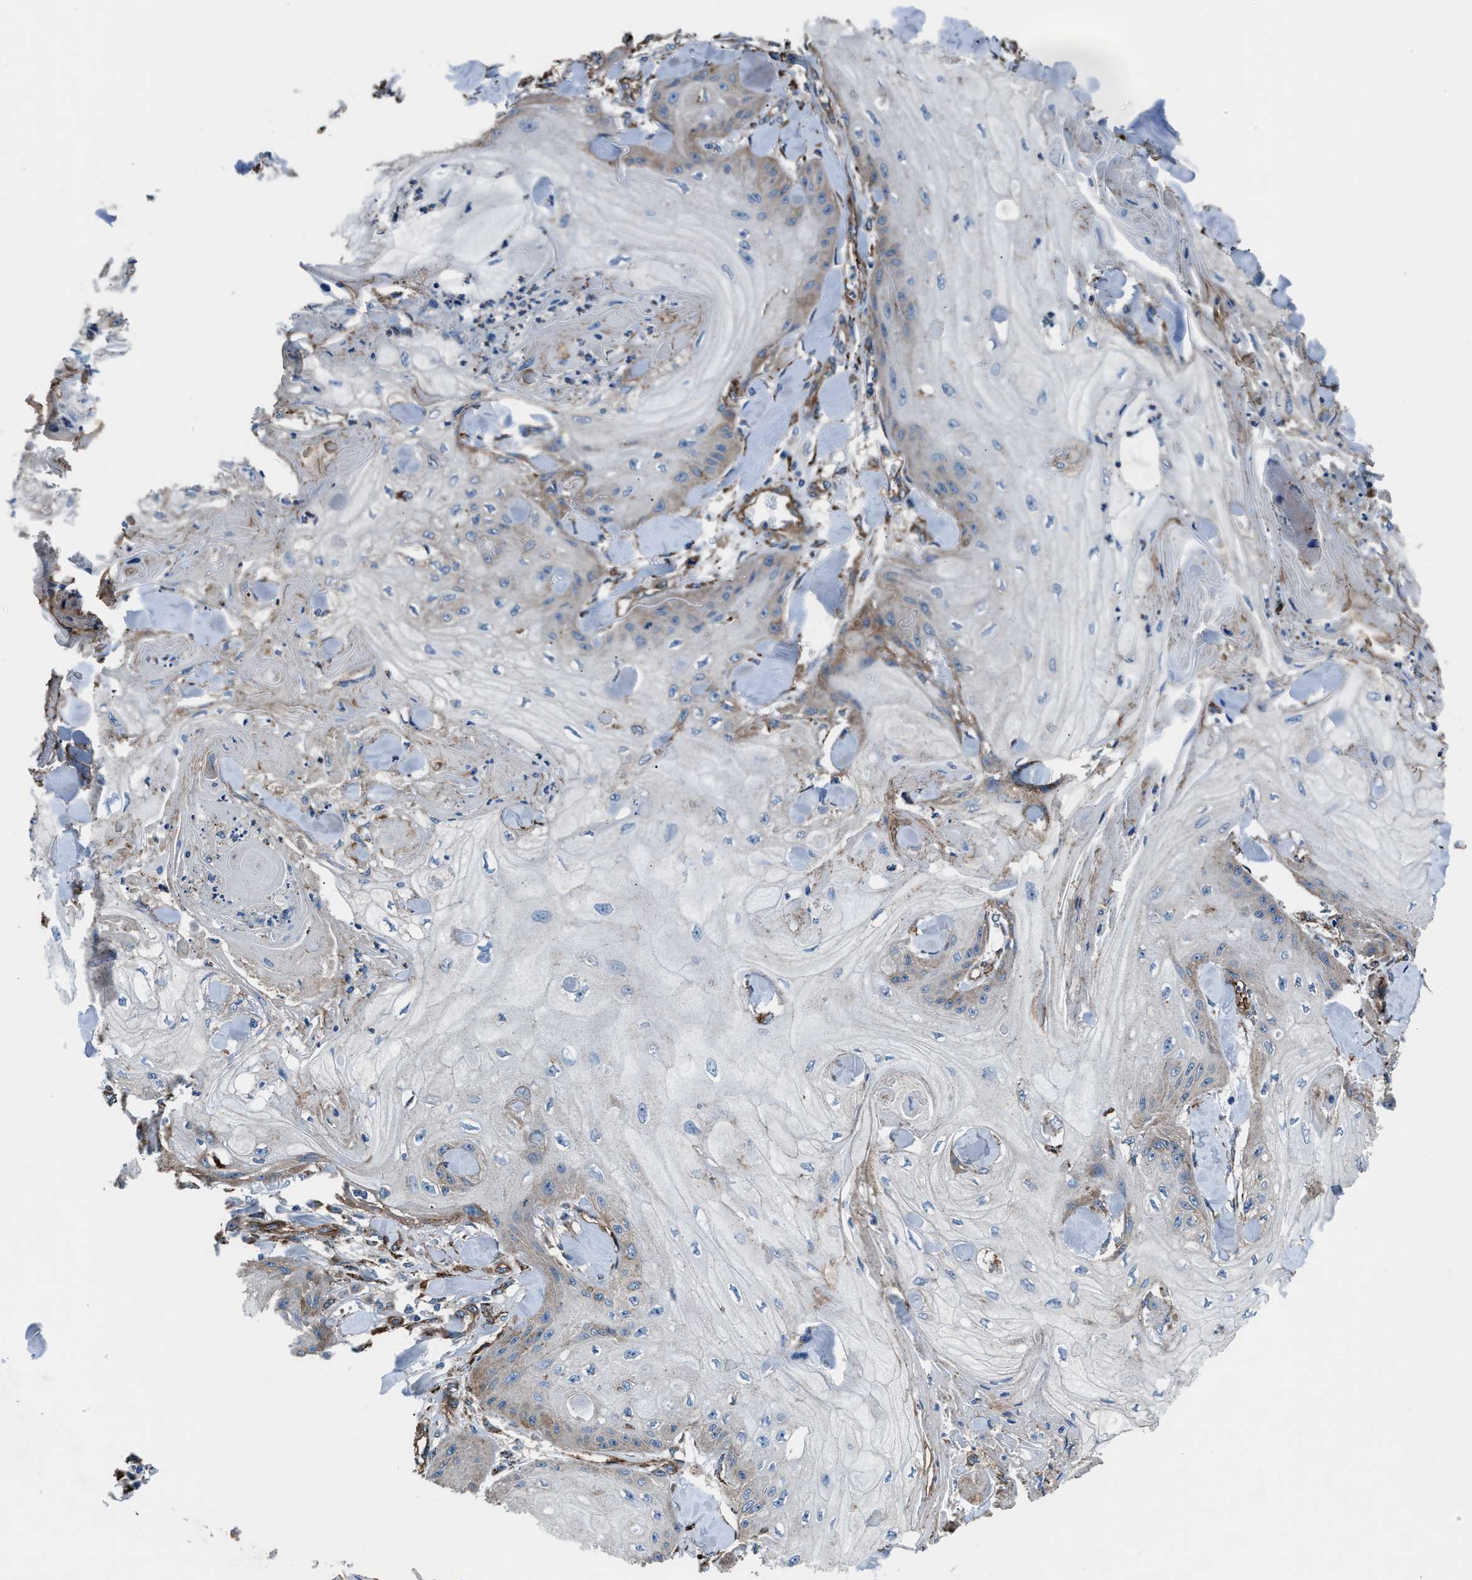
{"staining": {"intensity": "weak", "quantity": "<25%", "location": "cytoplasmic/membranous"}, "tissue": "skin cancer", "cell_type": "Tumor cells", "image_type": "cancer", "snomed": [{"axis": "morphology", "description": "Squamous cell carcinoma, NOS"}, {"axis": "topography", "description": "Skin"}], "caption": "Skin cancer was stained to show a protein in brown. There is no significant staining in tumor cells.", "gene": "PRTFDC1", "patient": {"sex": "male", "age": 74}}